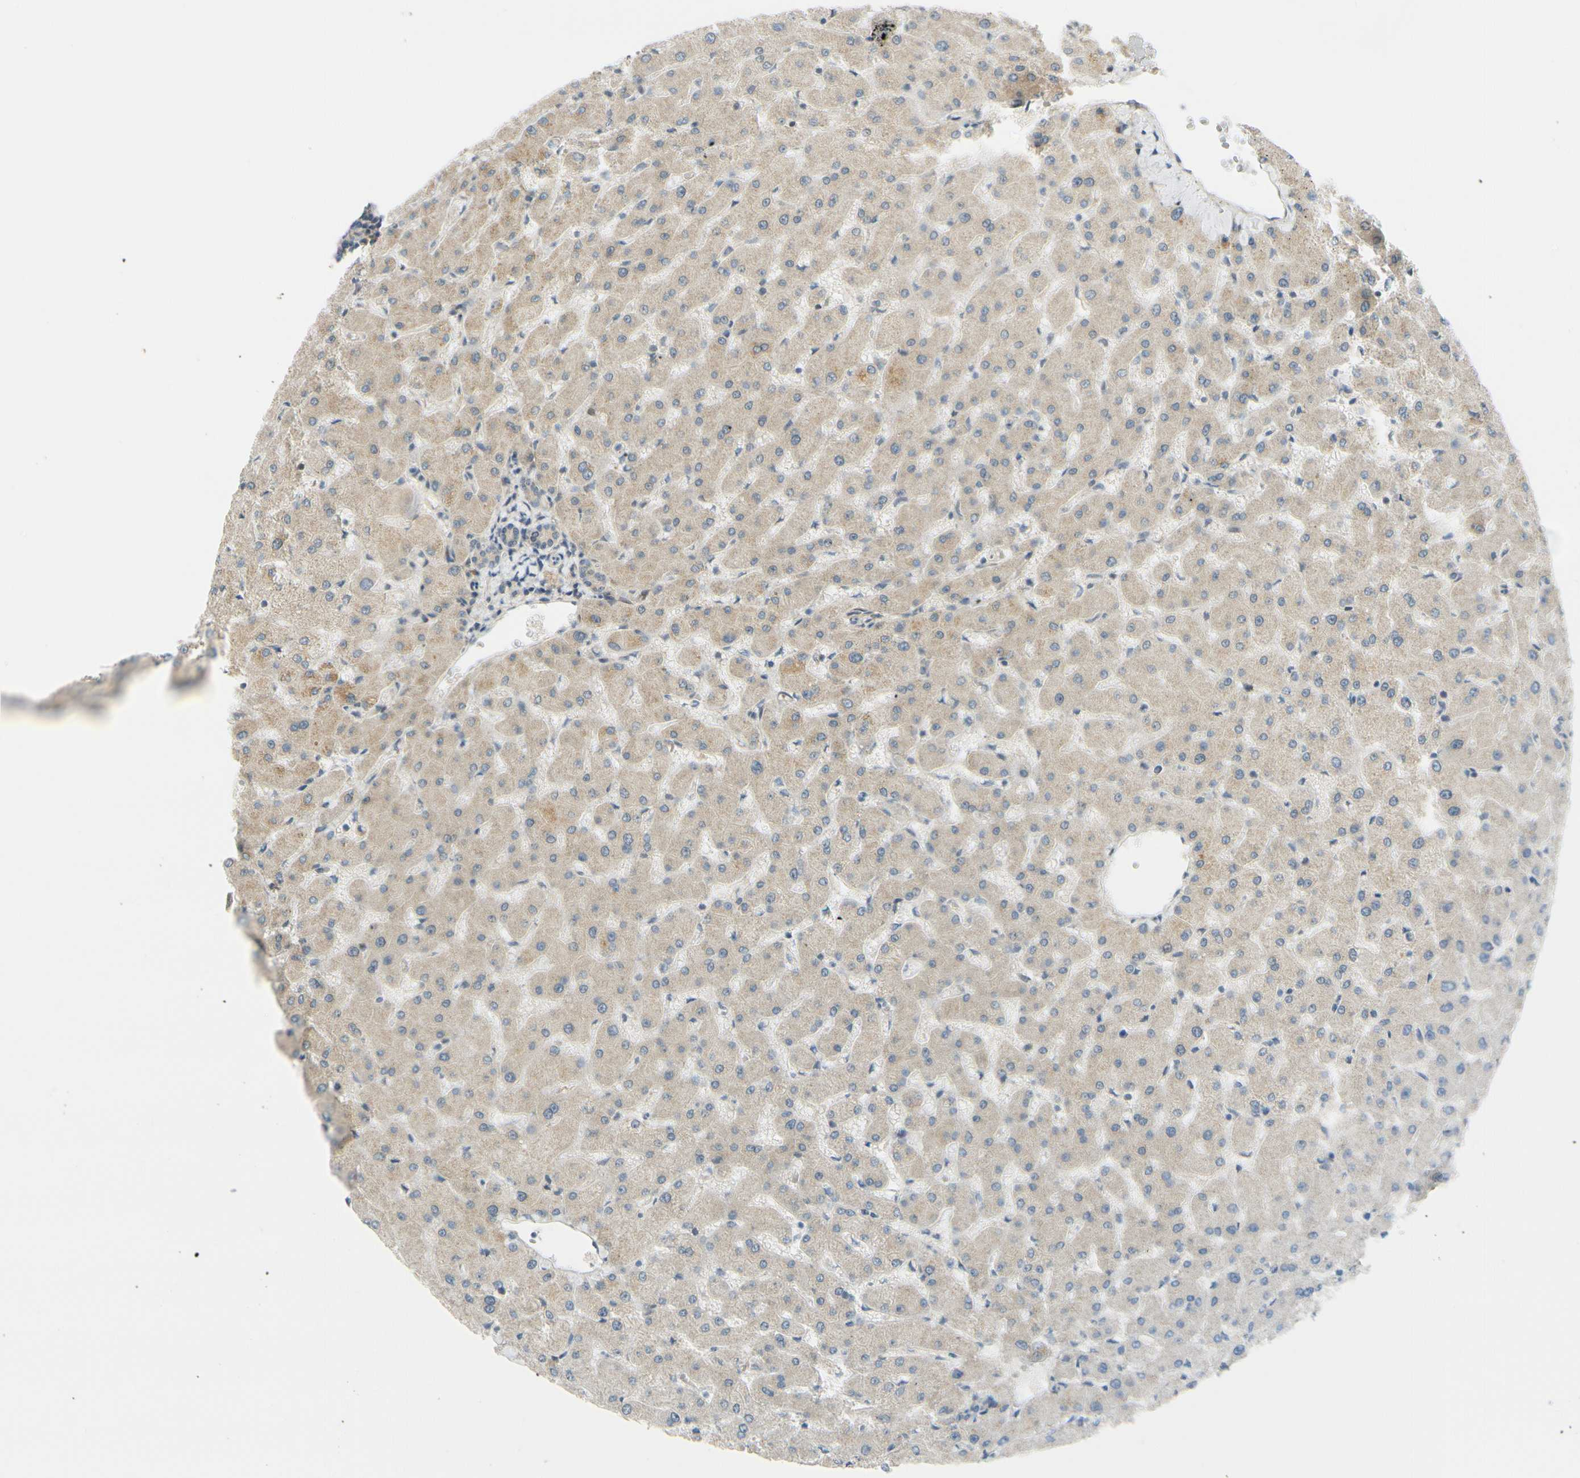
{"staining": {"intensity": "weak", "quantity": "<25%", "location": "cytoplasmic/membranous"}, "tissue": "liver", "cell_type": "Cholangiocytes", "image_type": "normal", "snomed": [{"axis": "morphology", "description": "Normal tissue, NOS"}, {"axis": "topography", "description": "Liver"}], "caption": "Photomicrograph shows no protein expression in cholangiocytes of benign liver. Nuclei are stained in blue.", "gene": "FHL2", "patient": {"sex": "female", "age": 63}}